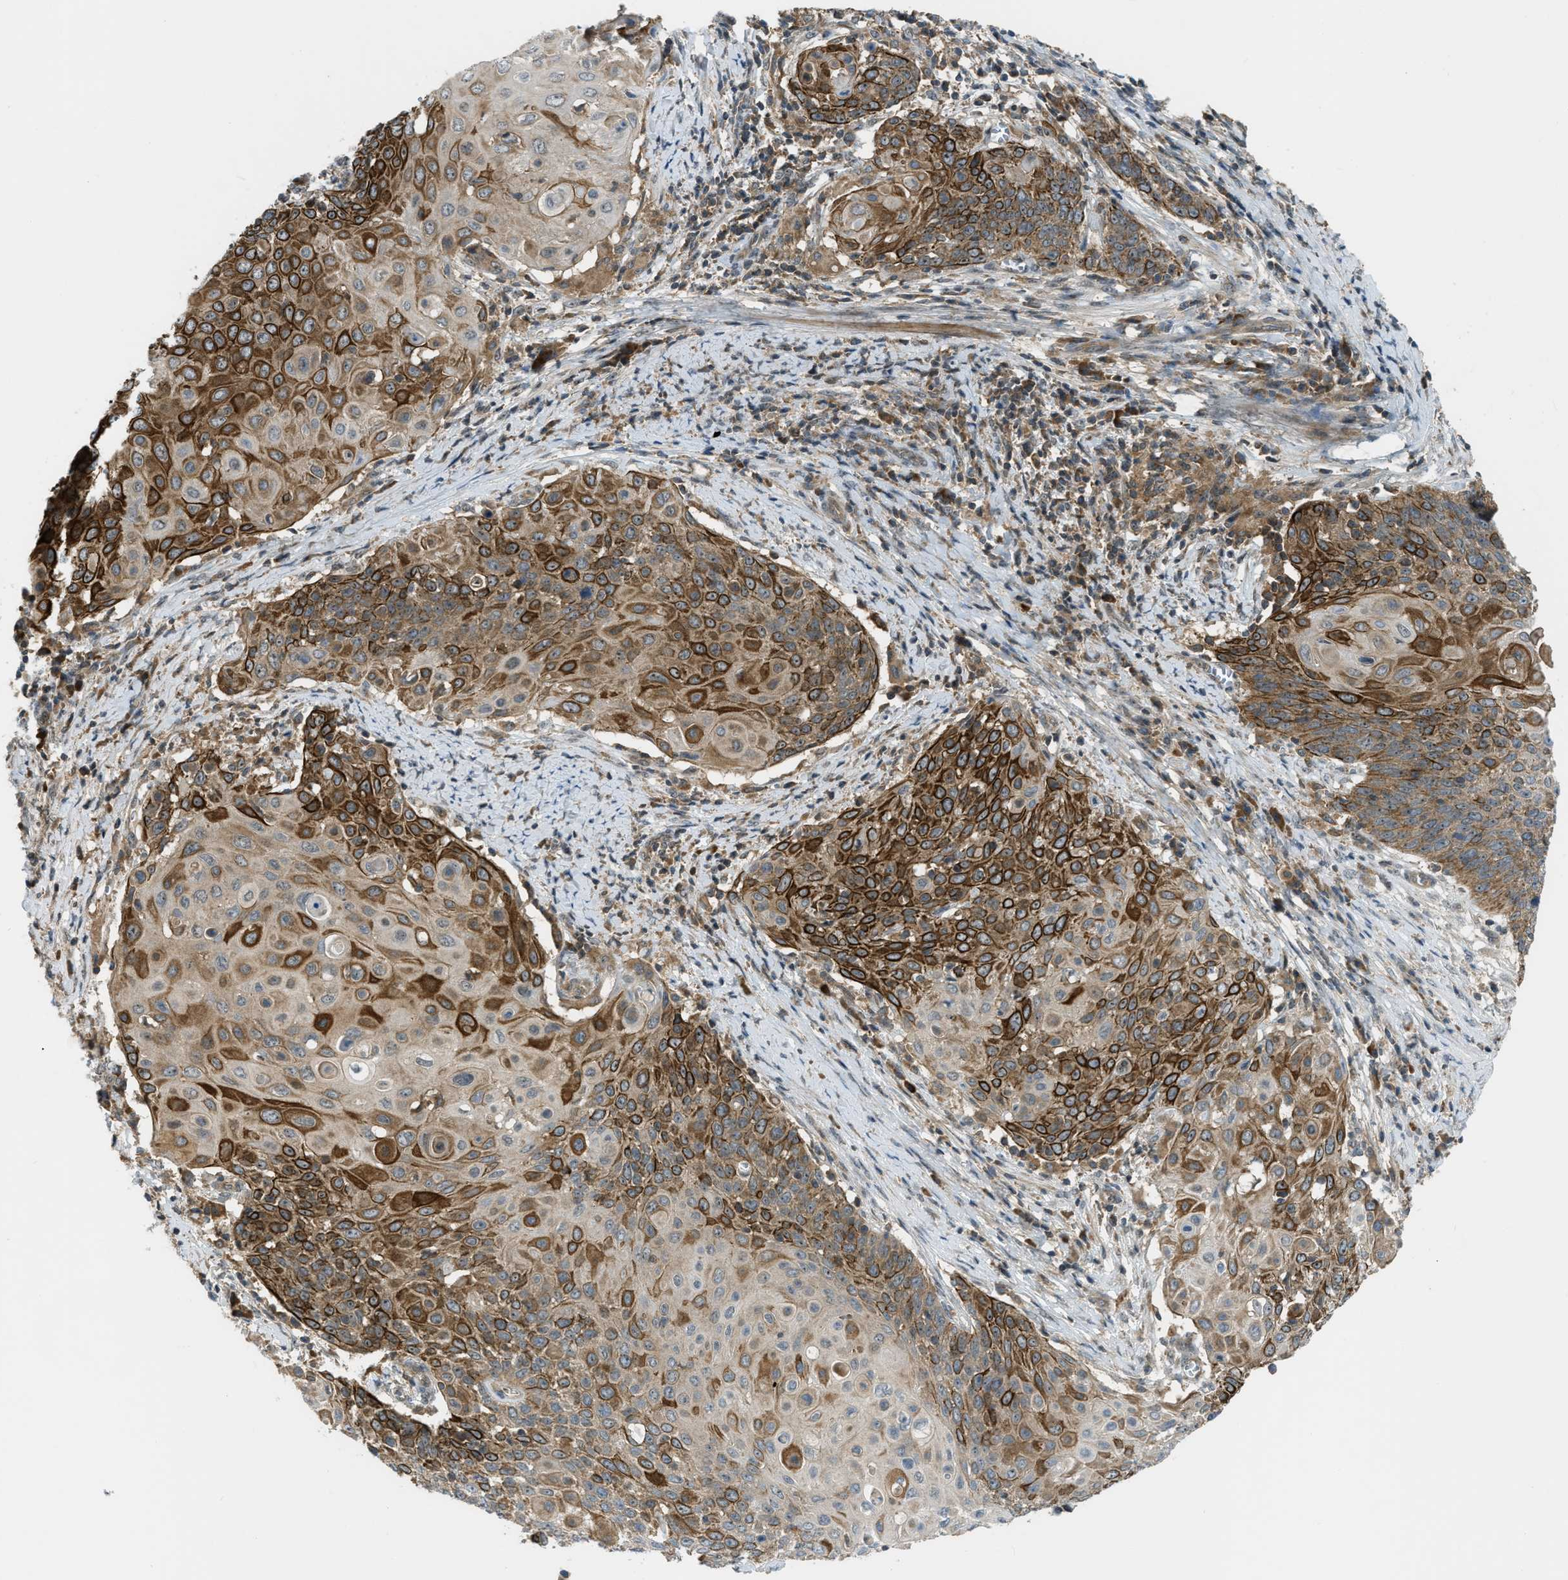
{"staining": {"intensity": "strong", "quantity": "25%-75%", "location": "cytoplasmic/membranous"}, "tissue": "cervical cancer", "cell_type": "Tumor cells", "image_type": "cancer", "snomed": [{"axis": "morphology", "description": "Squamous cell carcinoma, NOS"}, {"axis": "topography", "description": "Cervix"}], "caption": "This micrograph displays squamous cell carcinoma (cervical) stained with IHC to label a protein in brown. The cytoplasmic/membranous of tumor cells show strong positivity for the protein. Nuclei are counter-stained blue.", "gene": "ZNF71", "patient": {"sex": "female", "age": 39}}